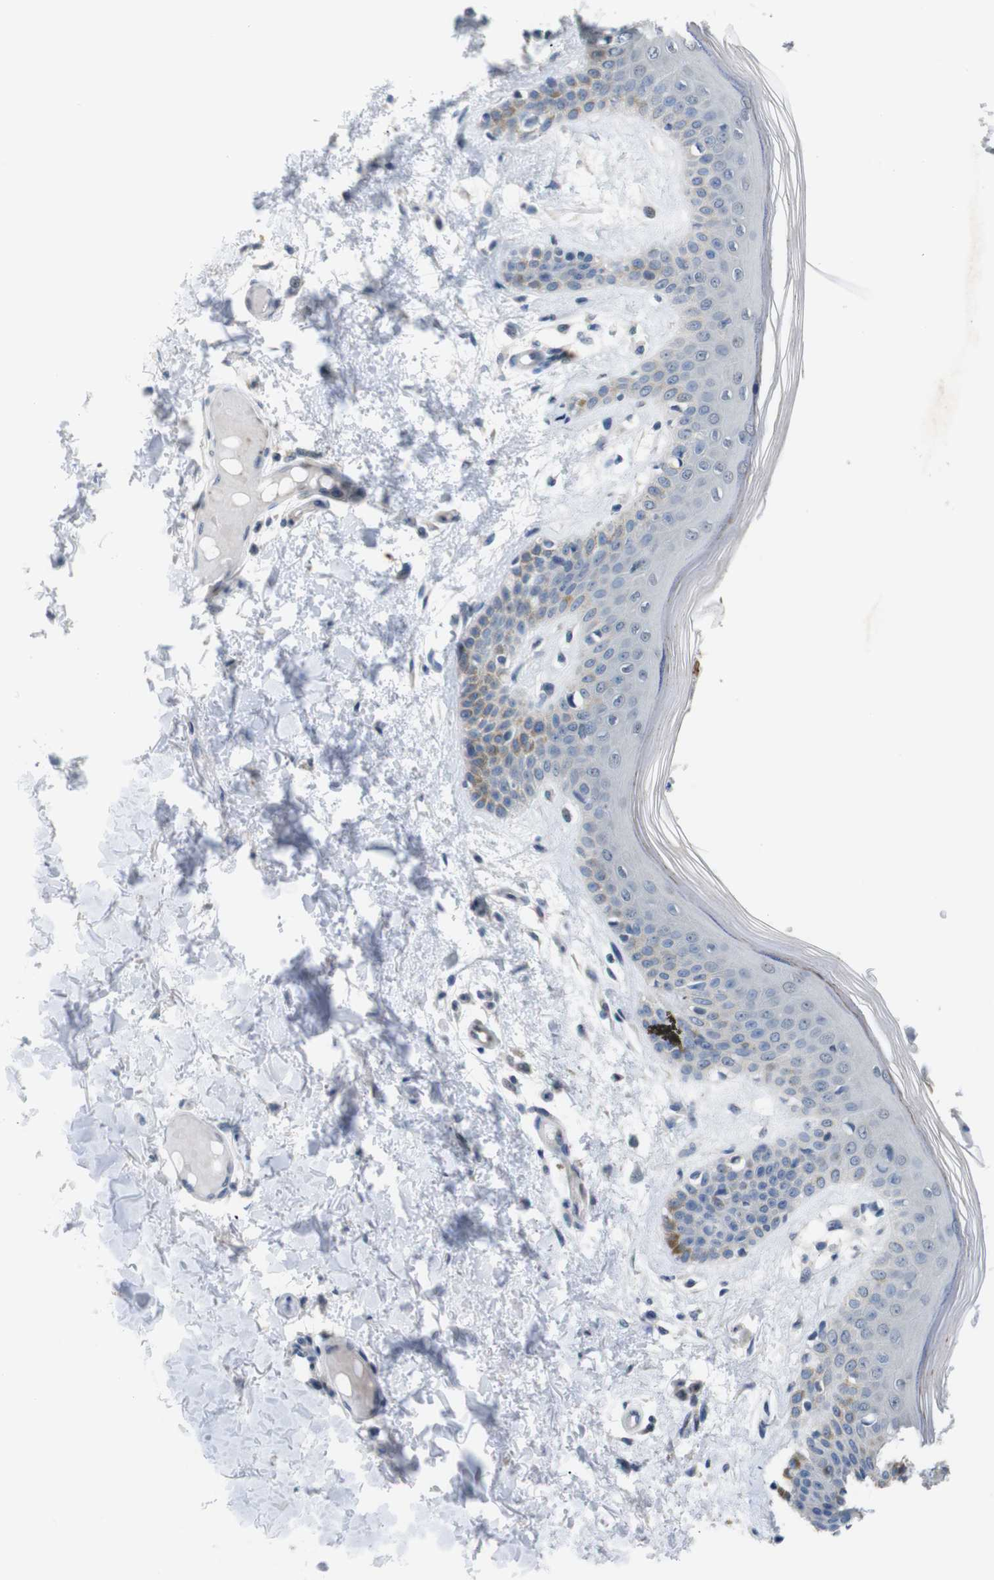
{"staining": {"intensity": "negative", "quantity": "none", "location": "none"}, "tissue": "skin", "cell_type": "Fibroblasts", "image_type": "normal", "snomed": [{"axis": "morphology", "description": "Normal tissue, NOS"}, {"axis": "topography", "description": "Skin"}], "caption": "Skin stained for a protein using IHC demonstrates no expression fibroblasts.", "gene": "CHRM5", "patient": {"sex": "male", "age": 53}}